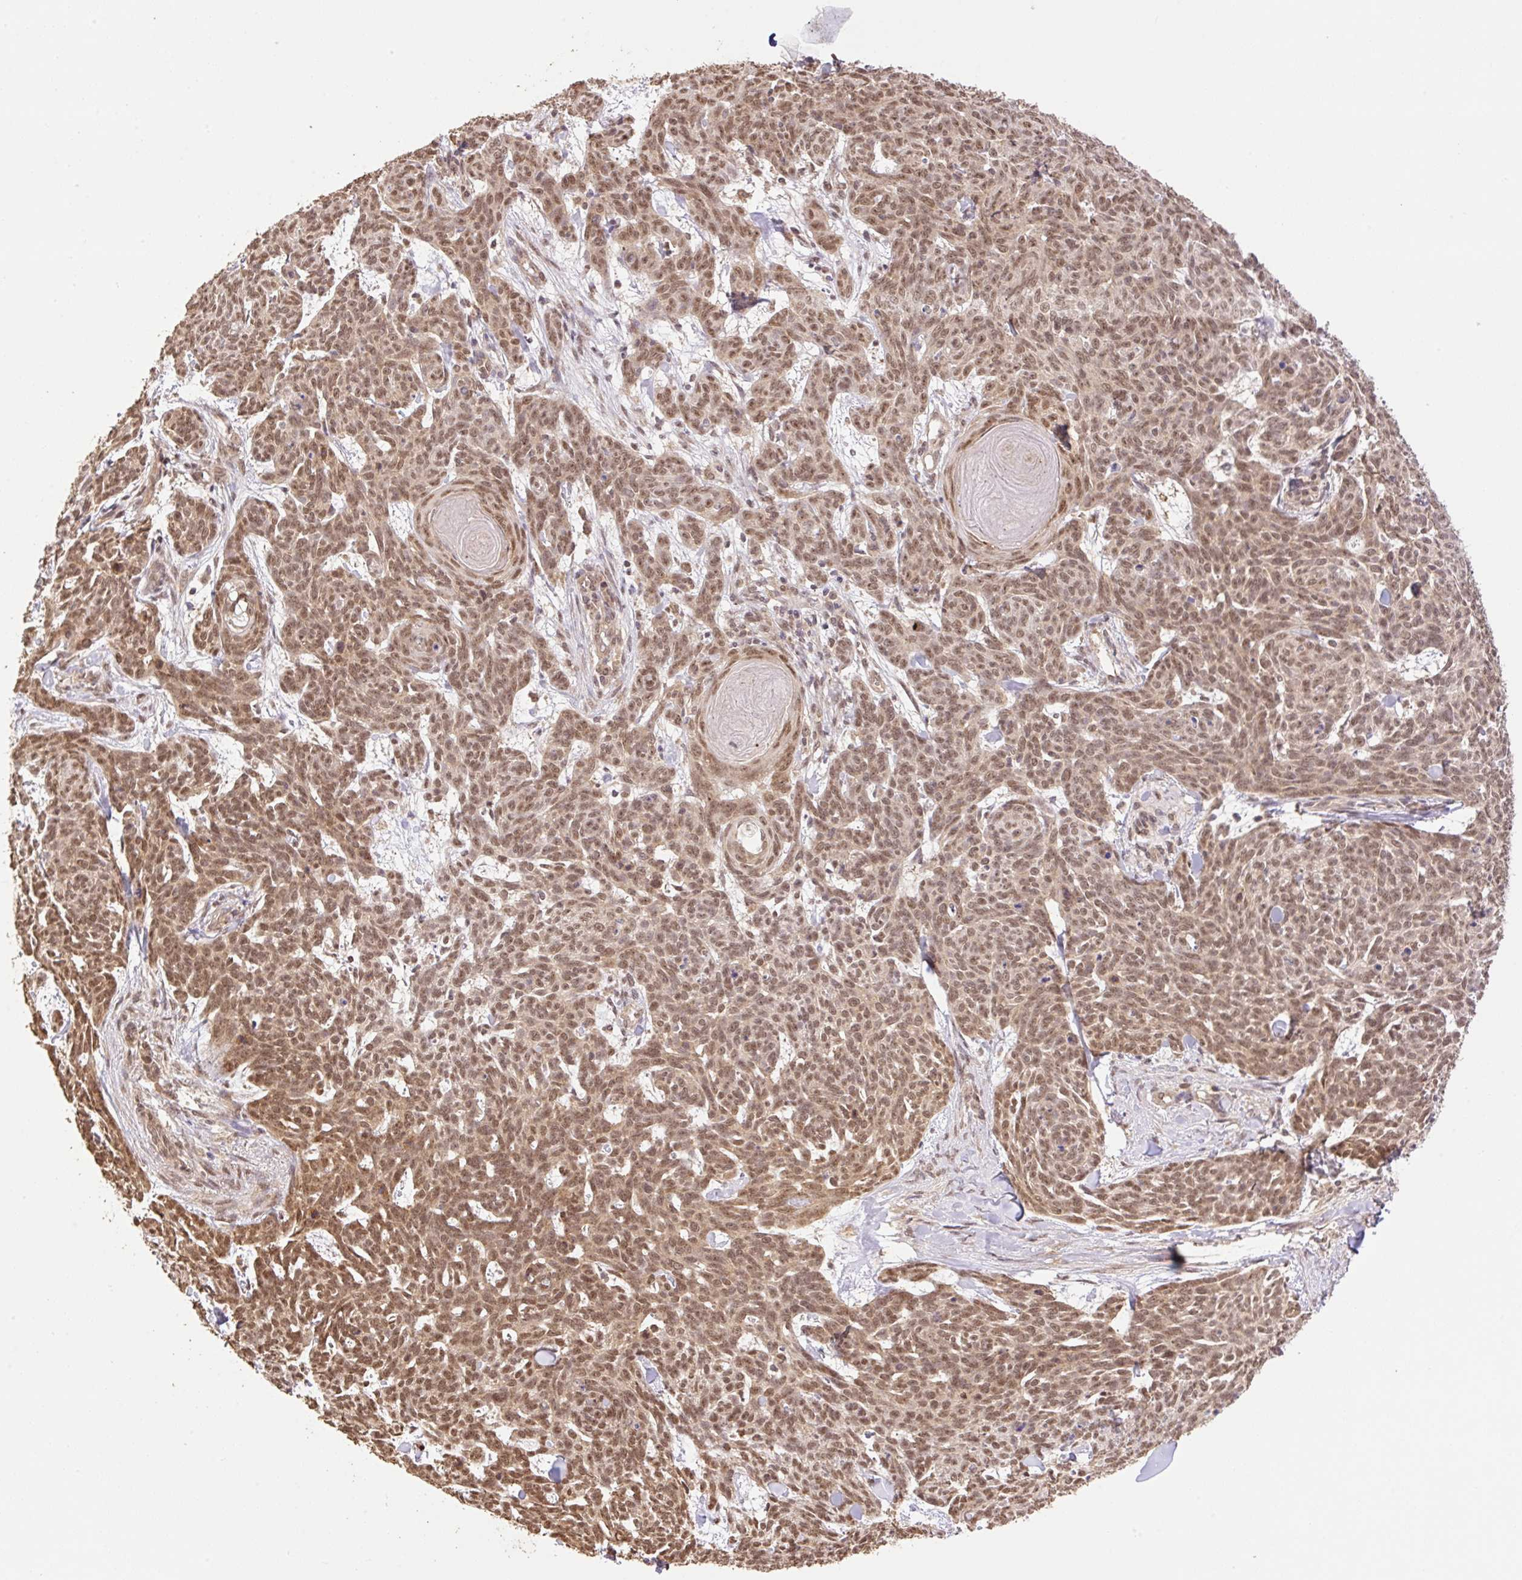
{"staining": {"intensity": "moderate", "quantity": ">75%", "location": "nuclear"}, "tissue": "skin cancer", "cell_type": "Tumor cells", "image_type": "cancer", "snomed": [{"axis": "morphology", "description": "Basal cell carcinoma"}, {"axis": "topography", "description": "Skin"}], "caption": "Immunohistochemical staining of human skin cancer shows moderate nuclear protein positivity in approximately >75% of tumor cells.", "gene": "VPS25", "patient": {"sex": "female", "age": 93}}